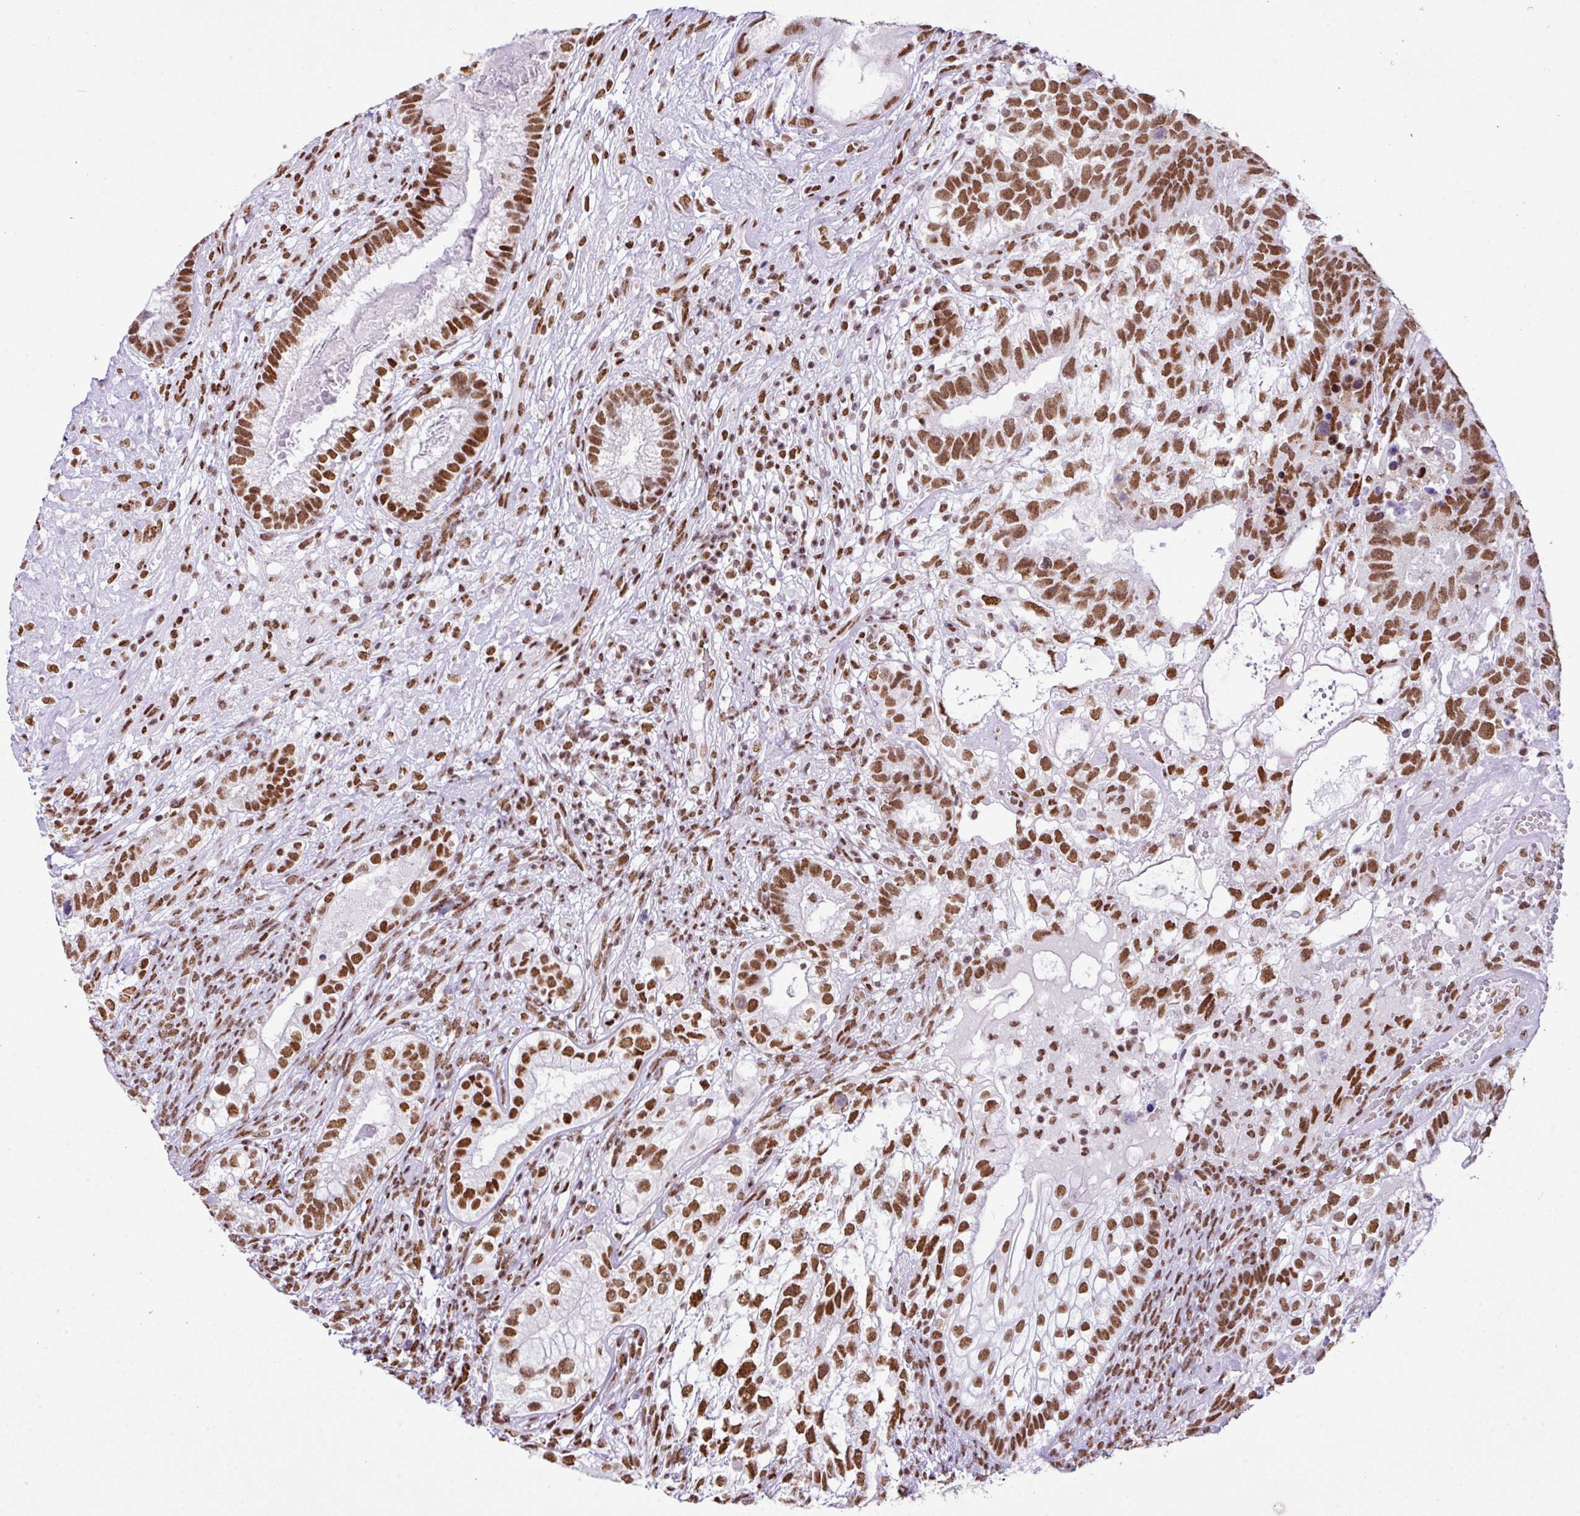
{"staining": {"intensity": "moderate", "quantity": ">75%", "location": "nuclear"}, "tissue": "testis cancer", "cell_type": "Tumor cells", "image_type": "cancer", "snomed": [{"axis": "morphology", "description": "Seminoma, NOS"}, {"axis": "morphology", "description": "Carcinoma, Embryonal, NOS"}, {"axis": "topography", "description": "Testis"}], "caption": "This micrograph displays immunohistochemistry staining of testis seminoma, with medium moderate nuclear positivity in about >75% of tumor cells.", "gene": "RARG", "patient": {"sex": "male", "age": 41}}